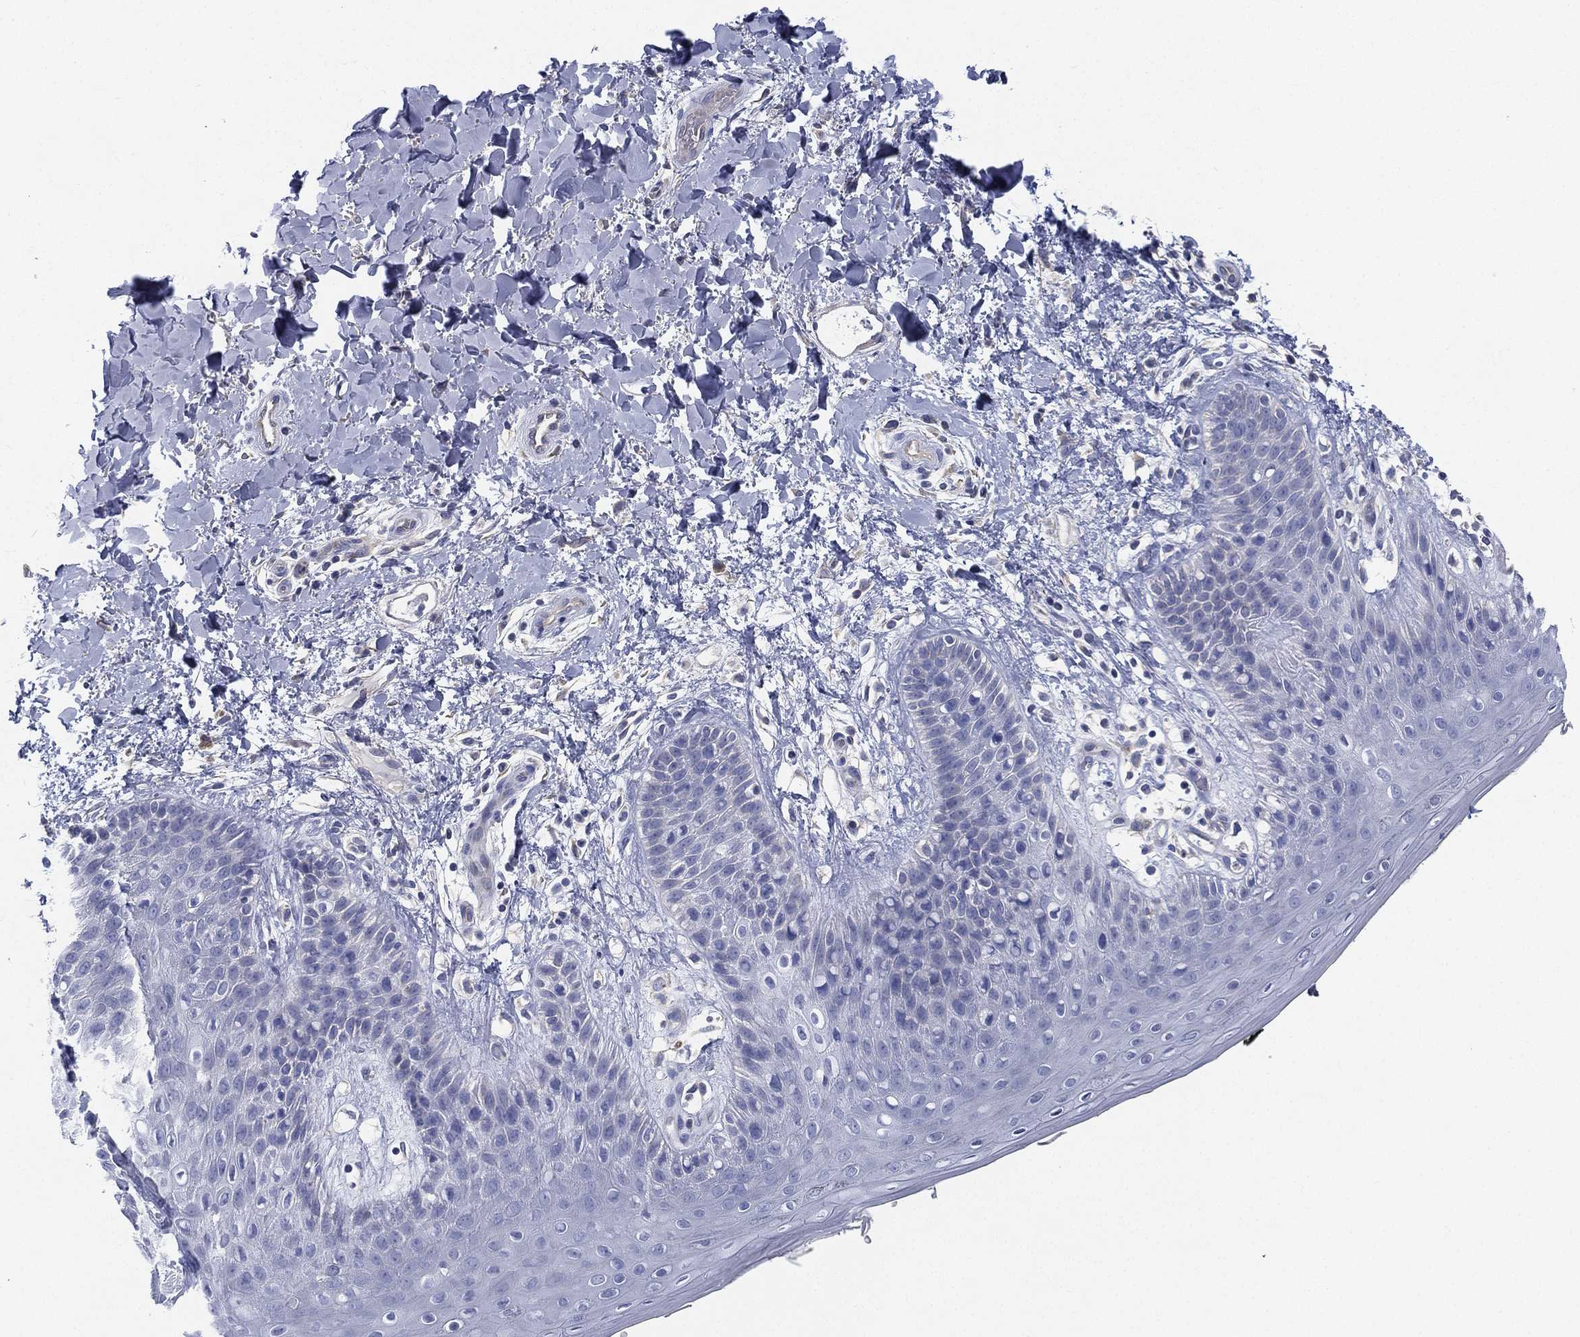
{"staining": {"intensity": "negative", "quantity": "none", "location": "none"}, "tissue": "skin", "cell_type": "Epidermal cells", "image_type": "normal", "snomed": [{"axis": "morphology", "description": "Normal tissue, NOS"}, {"axis": "topography", "description": "Anal"}], "caption": "Epidermal cells show no significant expression in unremarkable skin. (DAB immunohistochemistry with hematoxylin counter stain).", "gene": "CCDC70", "patient": {"sex": "male", "age": 36}}